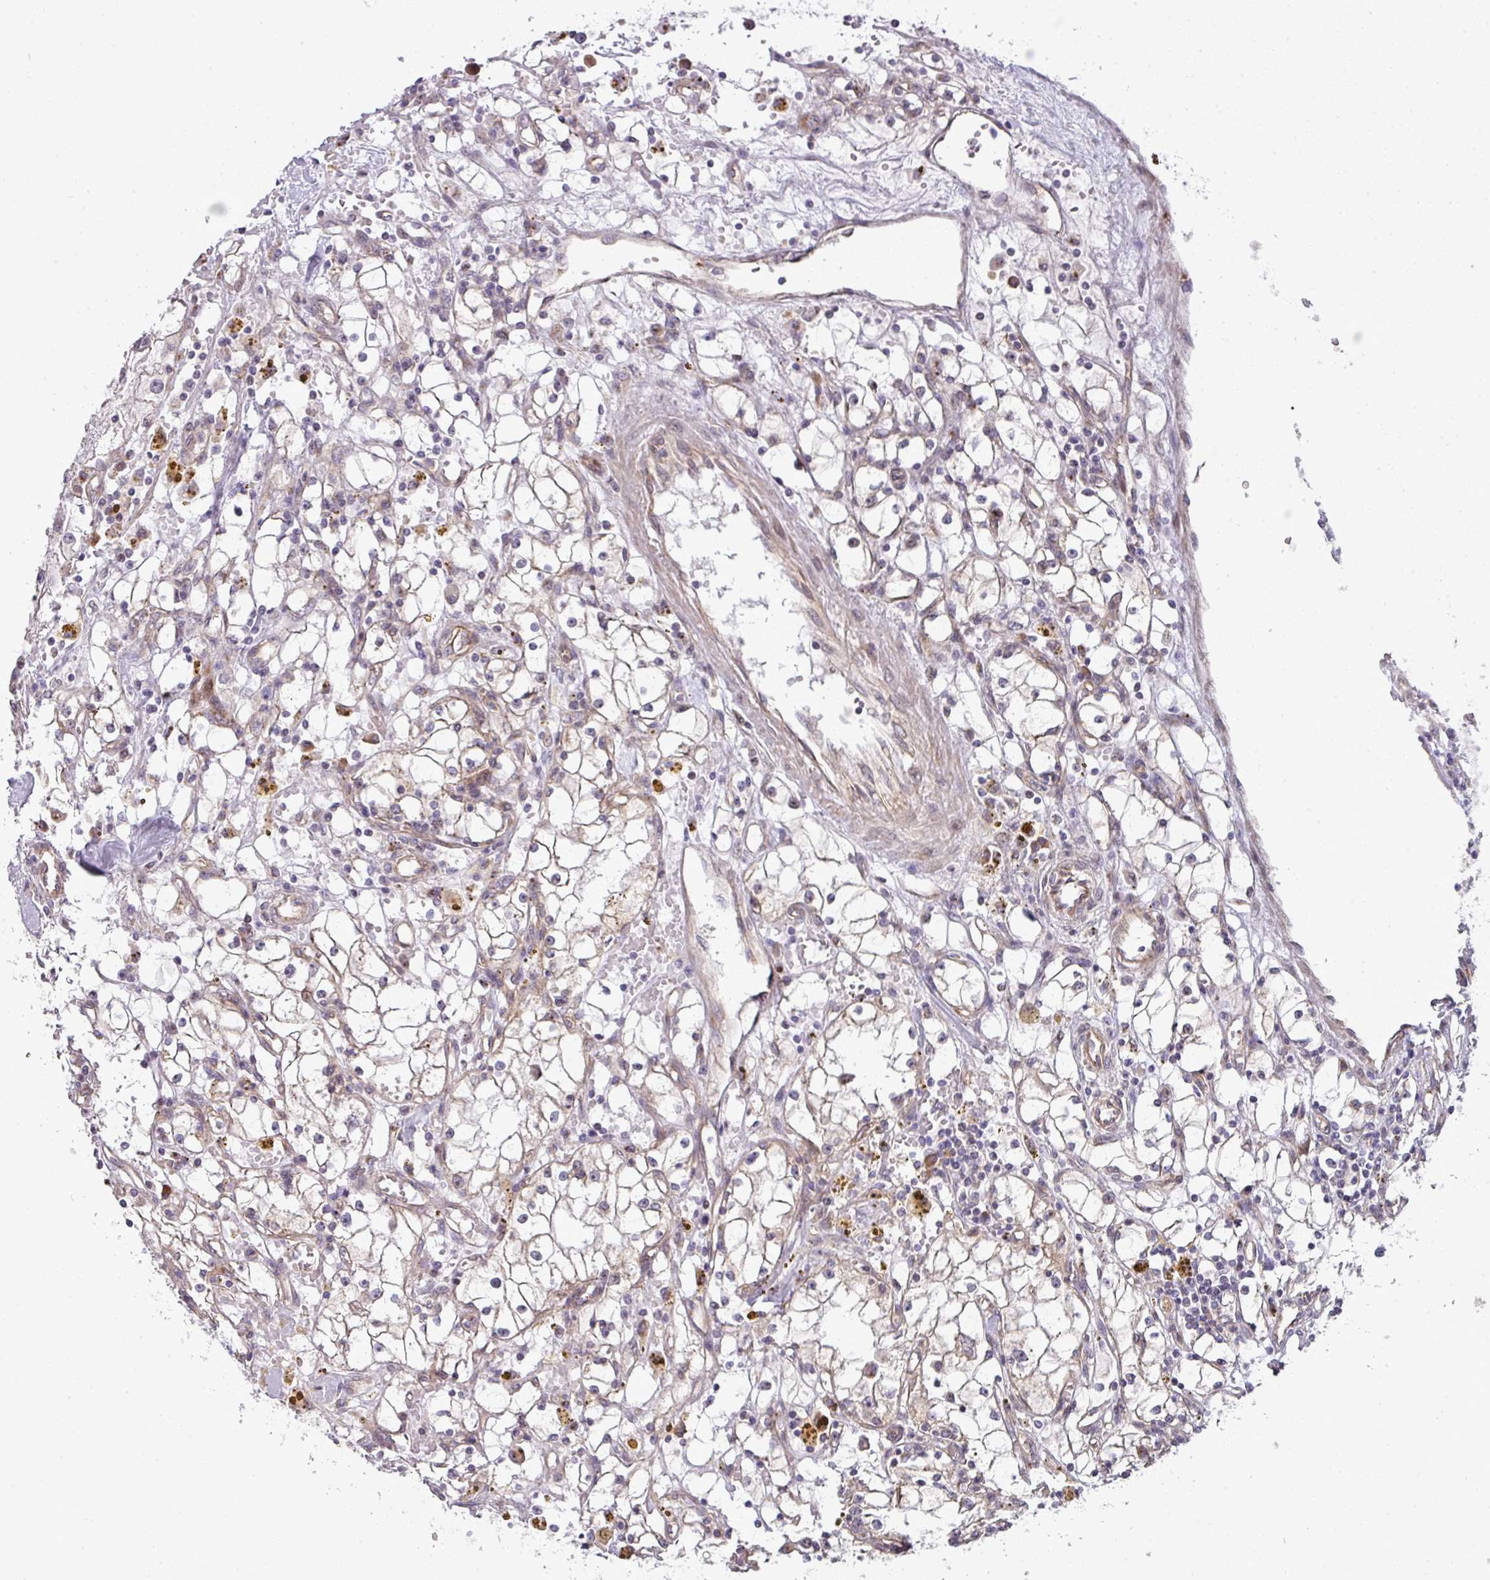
{"staining": {"intensity": "weak", "quantity": "25%-75%", "location": "cytoplasmic/membranous"}, "tissue": "renal cancer", "cell_type": "Tumor cells", "image_type": "cancer", "snomed": [{"axis": "morphology", "description": "Adenocarcinoma, NOS"}, {"axis": "topography", "description": "Kidney"}], "caption": "This is a photomicrograph of immunohistochemistry (IHC) staining of renal cancer (adenocarcinoma), which shows weak positivity in the cytoplasmic/membranous of tumor cells.", "gene": "TIMMDC1", "patient": {"sex": "male", "age": 56}}